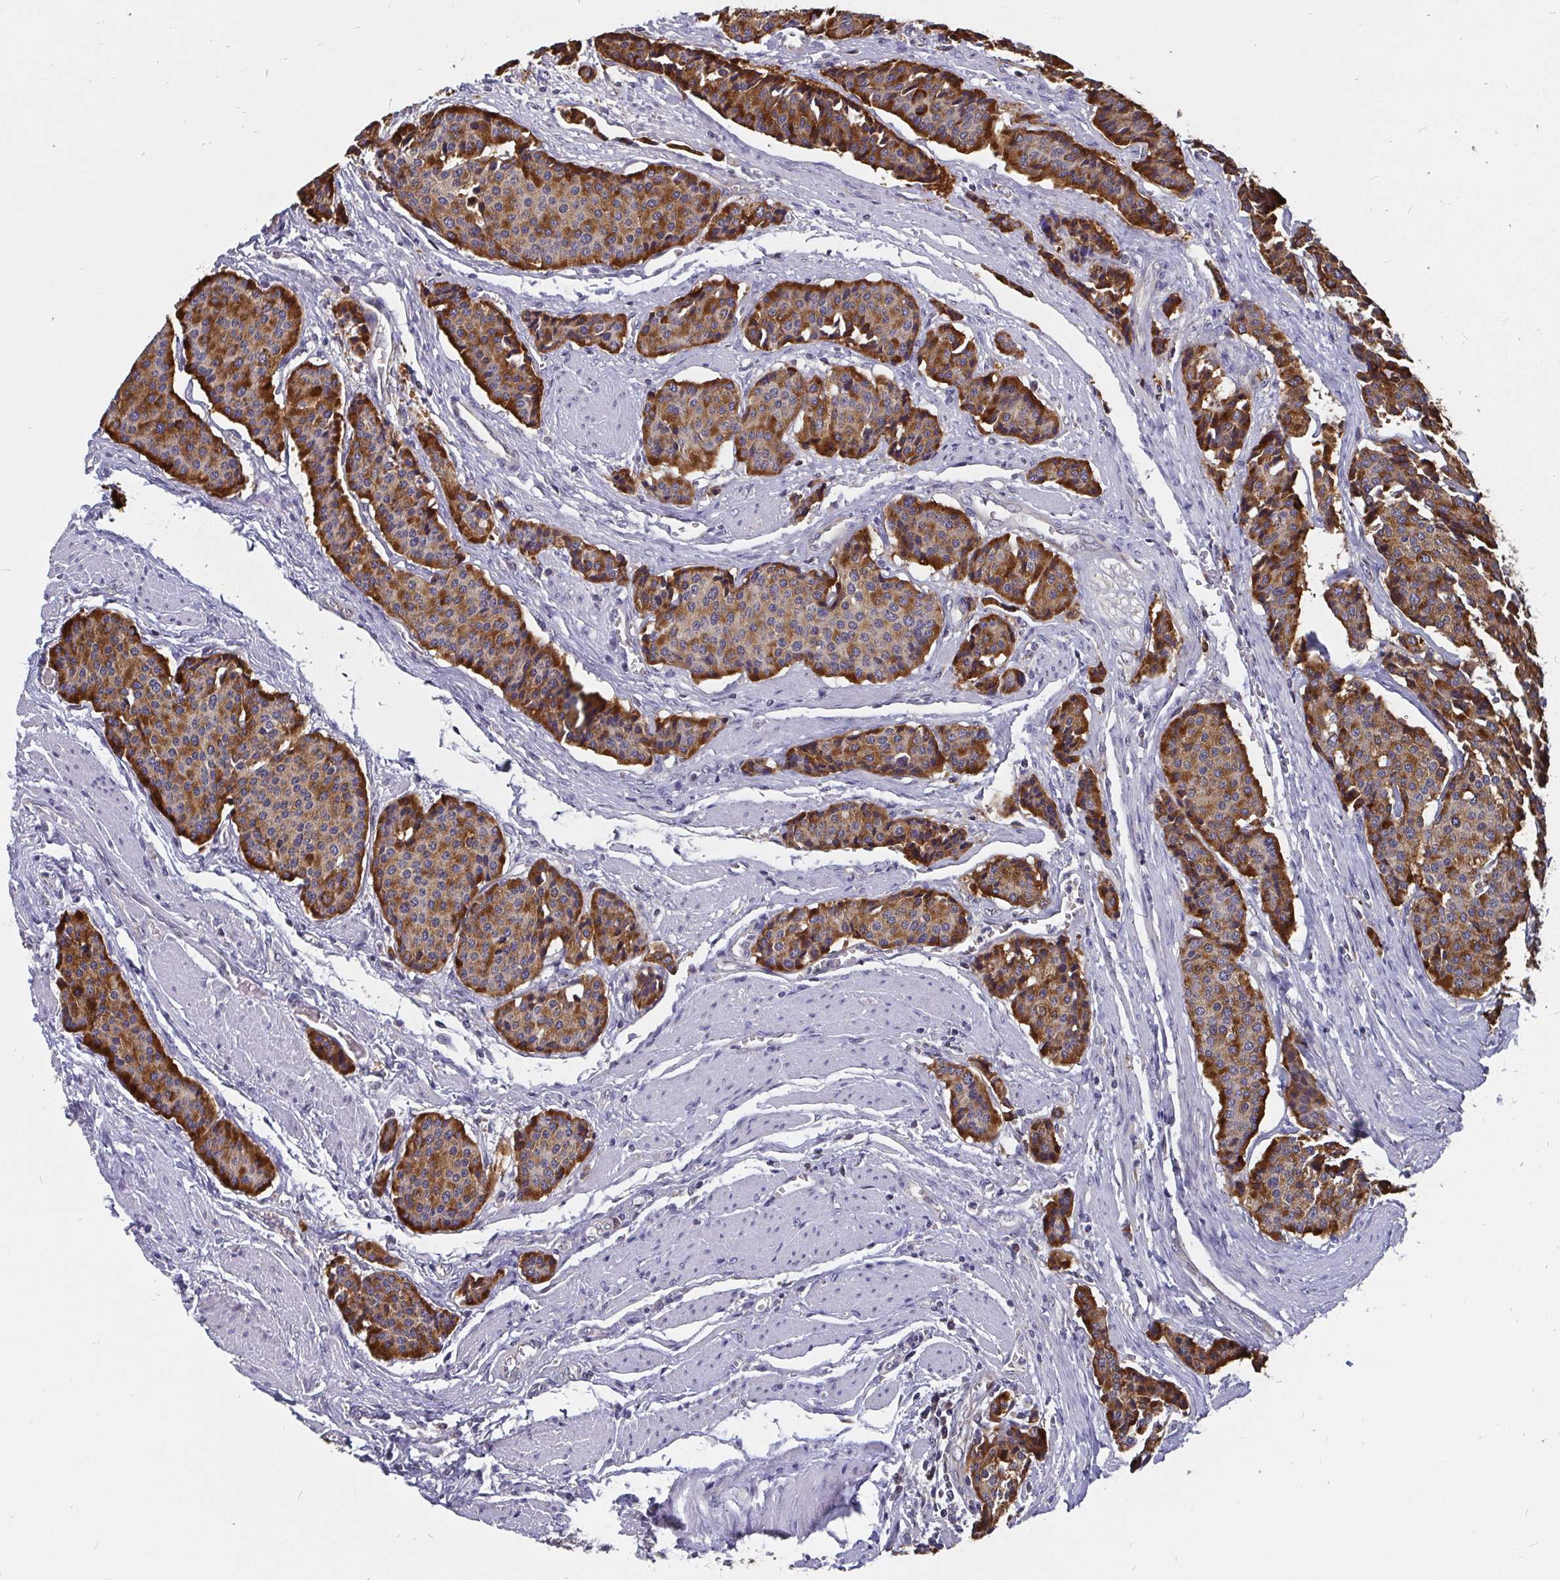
{"staining": {"intensity": "strong", "quantity": ">75%", "location": "cytoplasmic/membranous"}, "tissue": "carcinoid", "cell_type": "Tumor cells", "image_type": "cancer", "snomed": [{"axis": "morphology", "description": "Carcinoid, malignant, NOS"}, {"axis": "topography", "description": "Small intestine"}], "caption": "A micrograph showing strong cytoplasmic/membranous expression in approximately >75% of tumor cells in carcinoid (malignant), as visualized by brown immunohistochemical staining.", "gene": "PDF", "patient": {"sex": "male", "age": 73}}